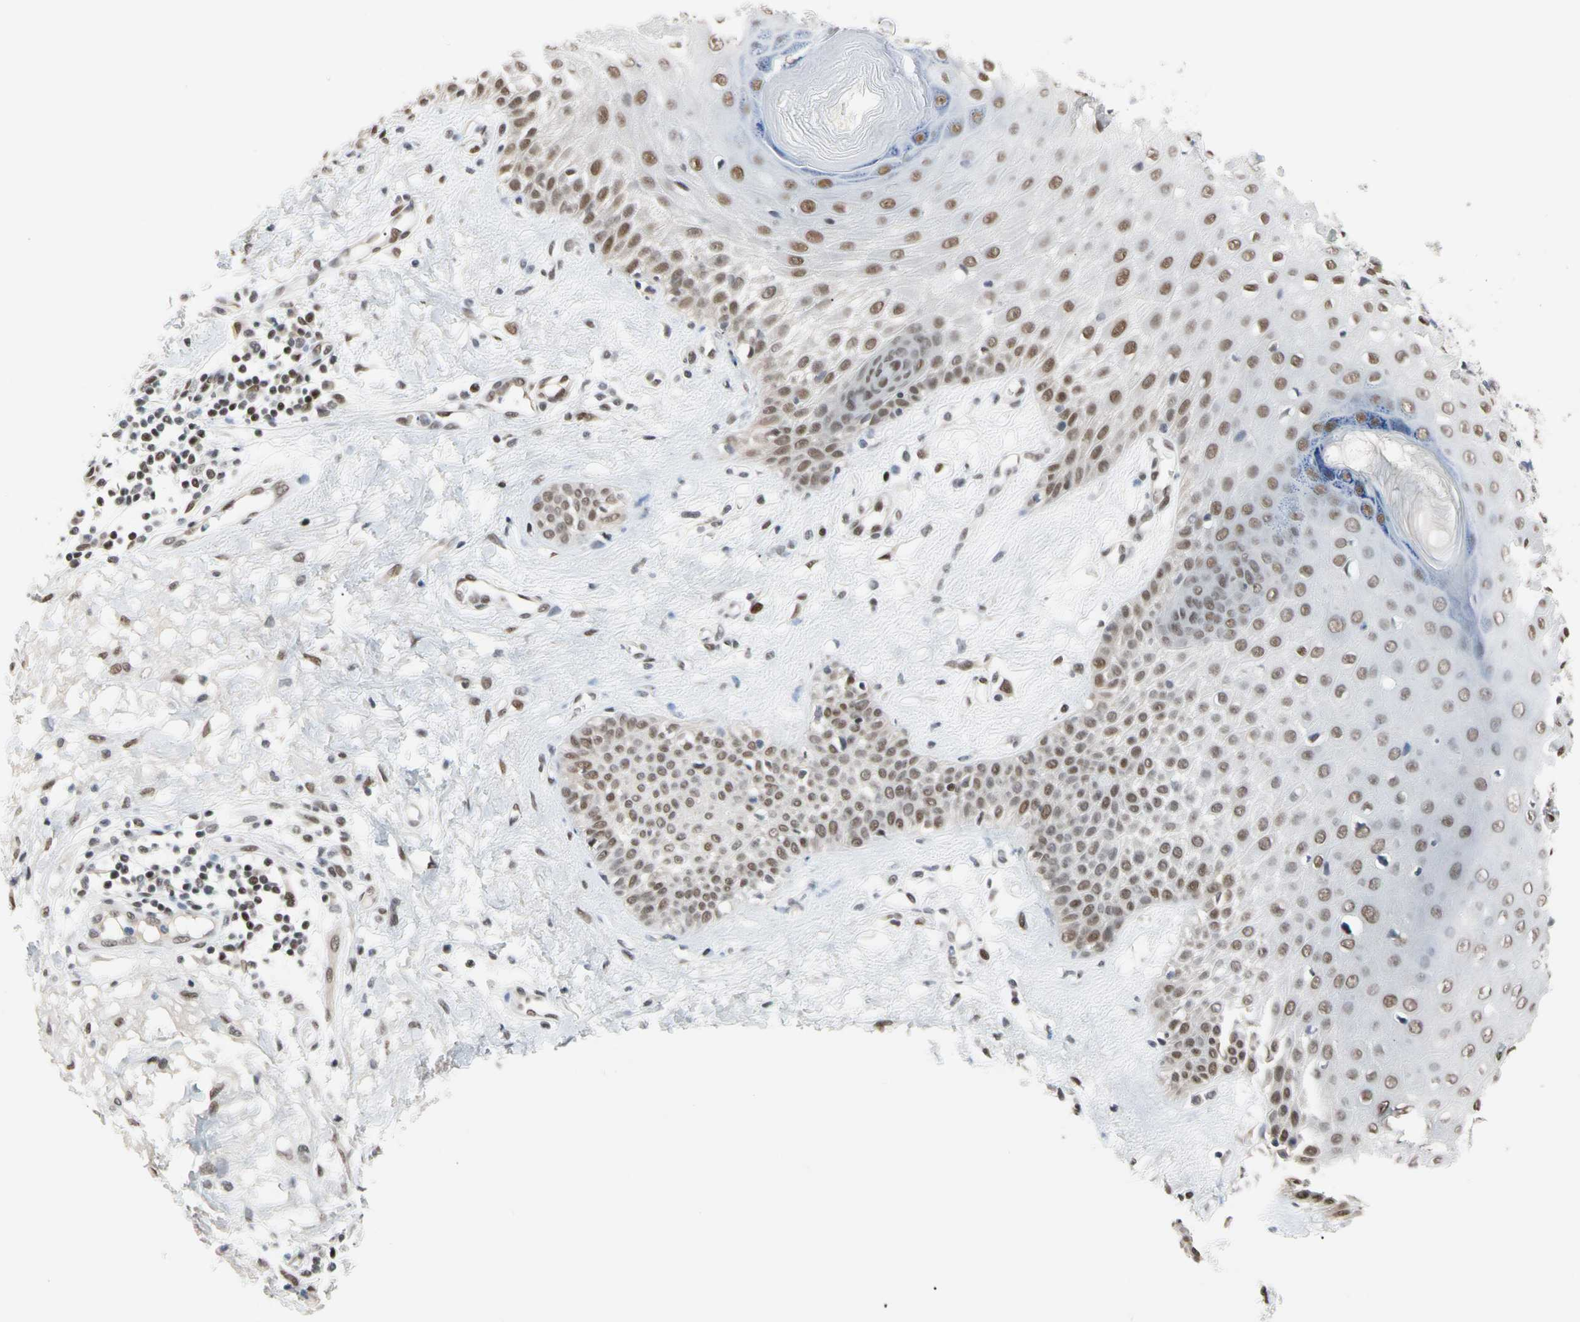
{"staining": {"intensity": "moderate", "quantity": ">75%", "location": "nuclear"}, "tissue": "skin cancer", "cell_type": "Tumor cells", "image_type": "cancer", "snomed": [{"axis": "morphology", "description": "Squamous cell carcinoma, NOS"}, {"axis": "topography", "description": "Skin"}], "caption": "The micrograph shows staining of skin cancer, revealing moderate nuclear protein positivity (brown color) within tumor cells.", "gene": "FAM98B", "patient": {"sex": "female", "age": 78}}